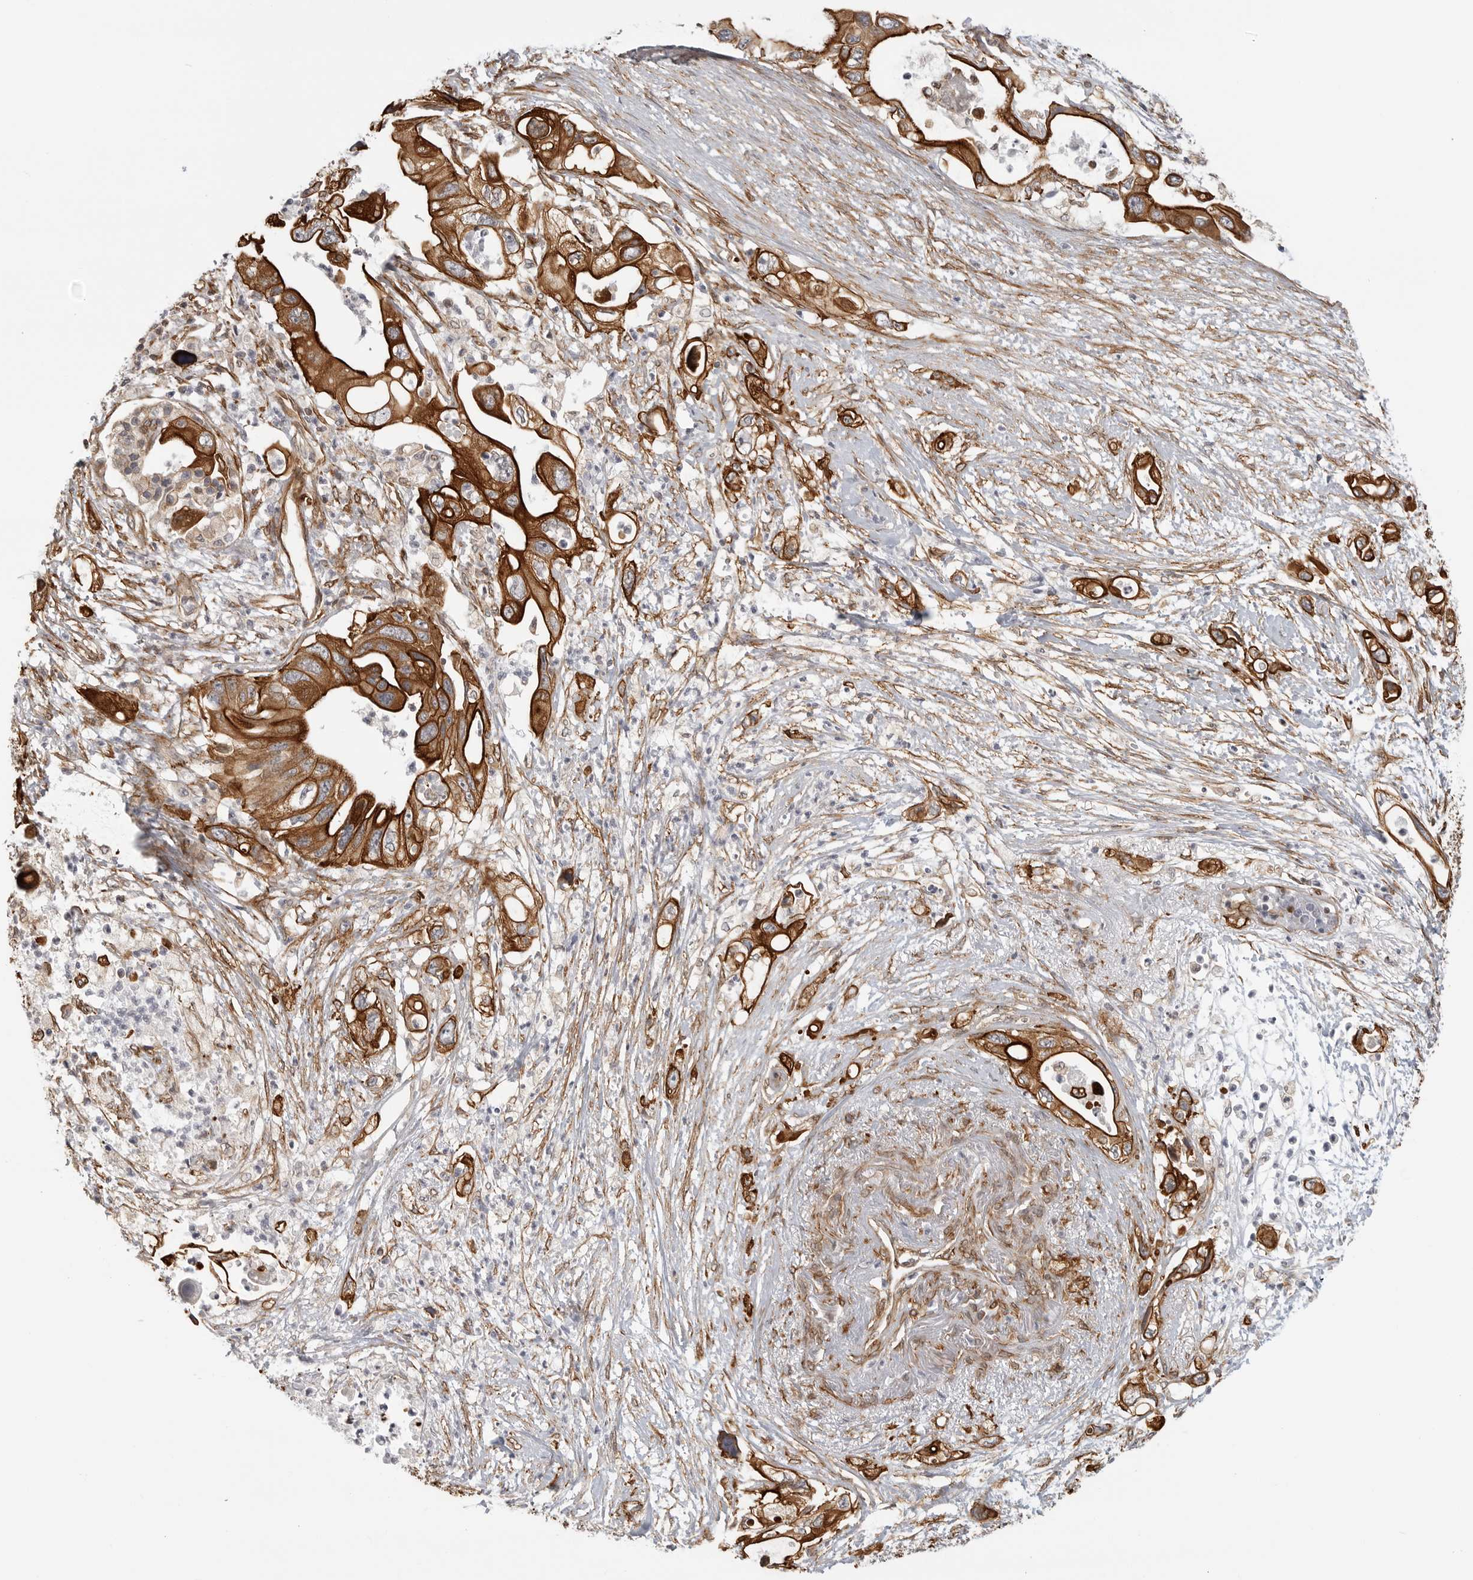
{"staining": {"intensity": "strong", "quantity": ">75%", "location": "cytoplasmic/membranous"}, "tissue": "pancreatic cancer", "cell_type": "Tumor cells", "image_type": "cancer", "snomed": [{"axis": "morphology", "description": "Adenocarcinoma, NOS"}, {"axis": "topography", "description": "Pancreas"}], "caption": "Brown immunohistochemical staining in human pancreatic cancer (adenocarcinoma) exhibits strong cytoplasmic/membranous expression in about >75% of tumor cells. (brown staining indicates protein expression, while blue staining denotes nuclei).", "gene": "ATOH7", "patient": {"sex": "male", "age": 66}}